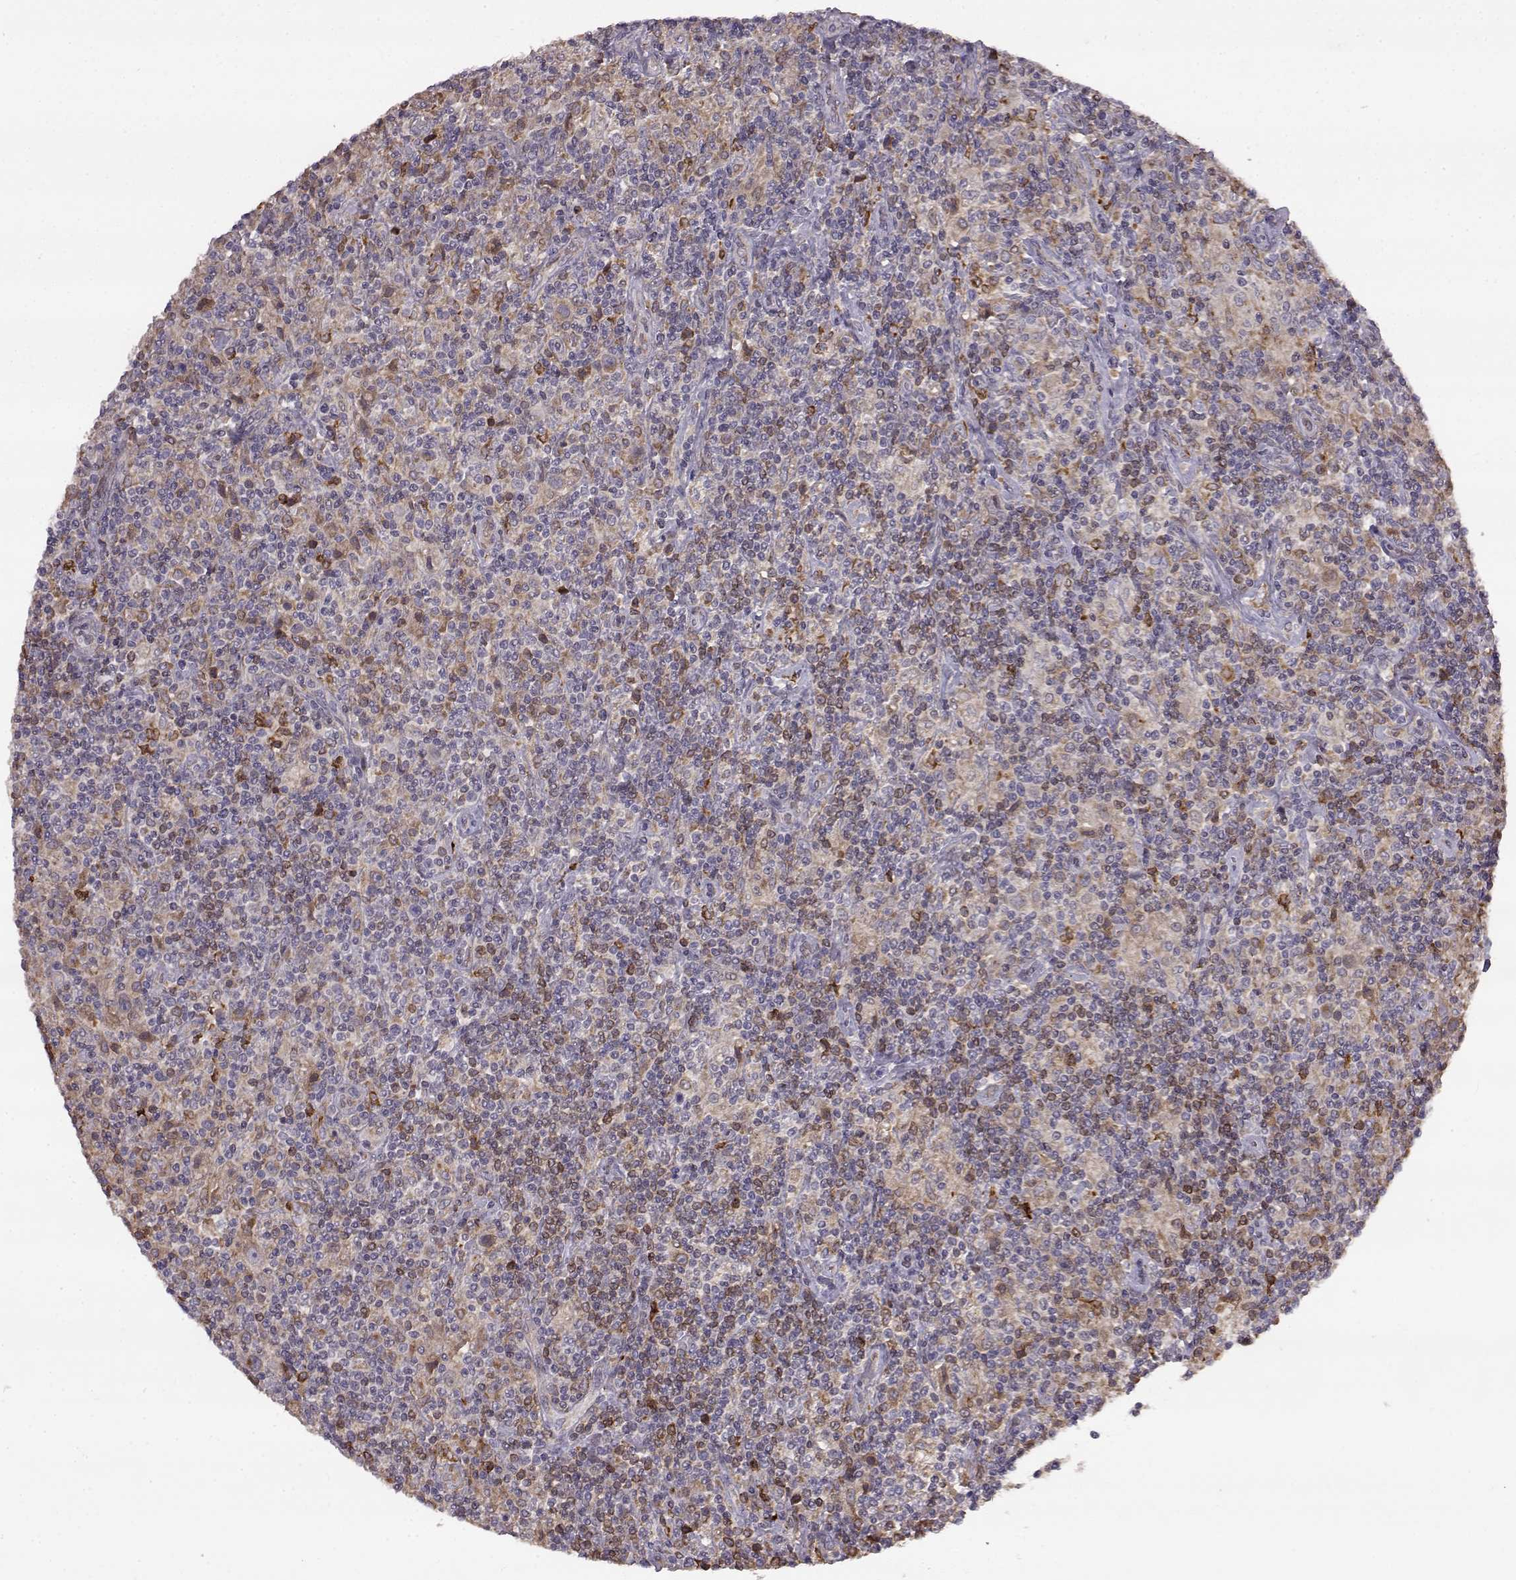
{"staining": {"intensity": "weak", "quantity": ">75%", "location": "cytoplasmic/membranous"}, "tissue": "lymphoma", "cell_type": "Tumor cells", "image_type": "cancer", "snomed": [{"axis": "morphology", "description": "Hodgkin's disease, NOS"}, {"axis": "topography", "description": "Lymph node"}], "caption": "The histopathology image shows a brown stain indicating the presence of a protein in the cytoplasmic/membranous of tumor cells in lymphoma.", "gene": "SPAG17", "patient": {"sex": "male", "age": 70}}